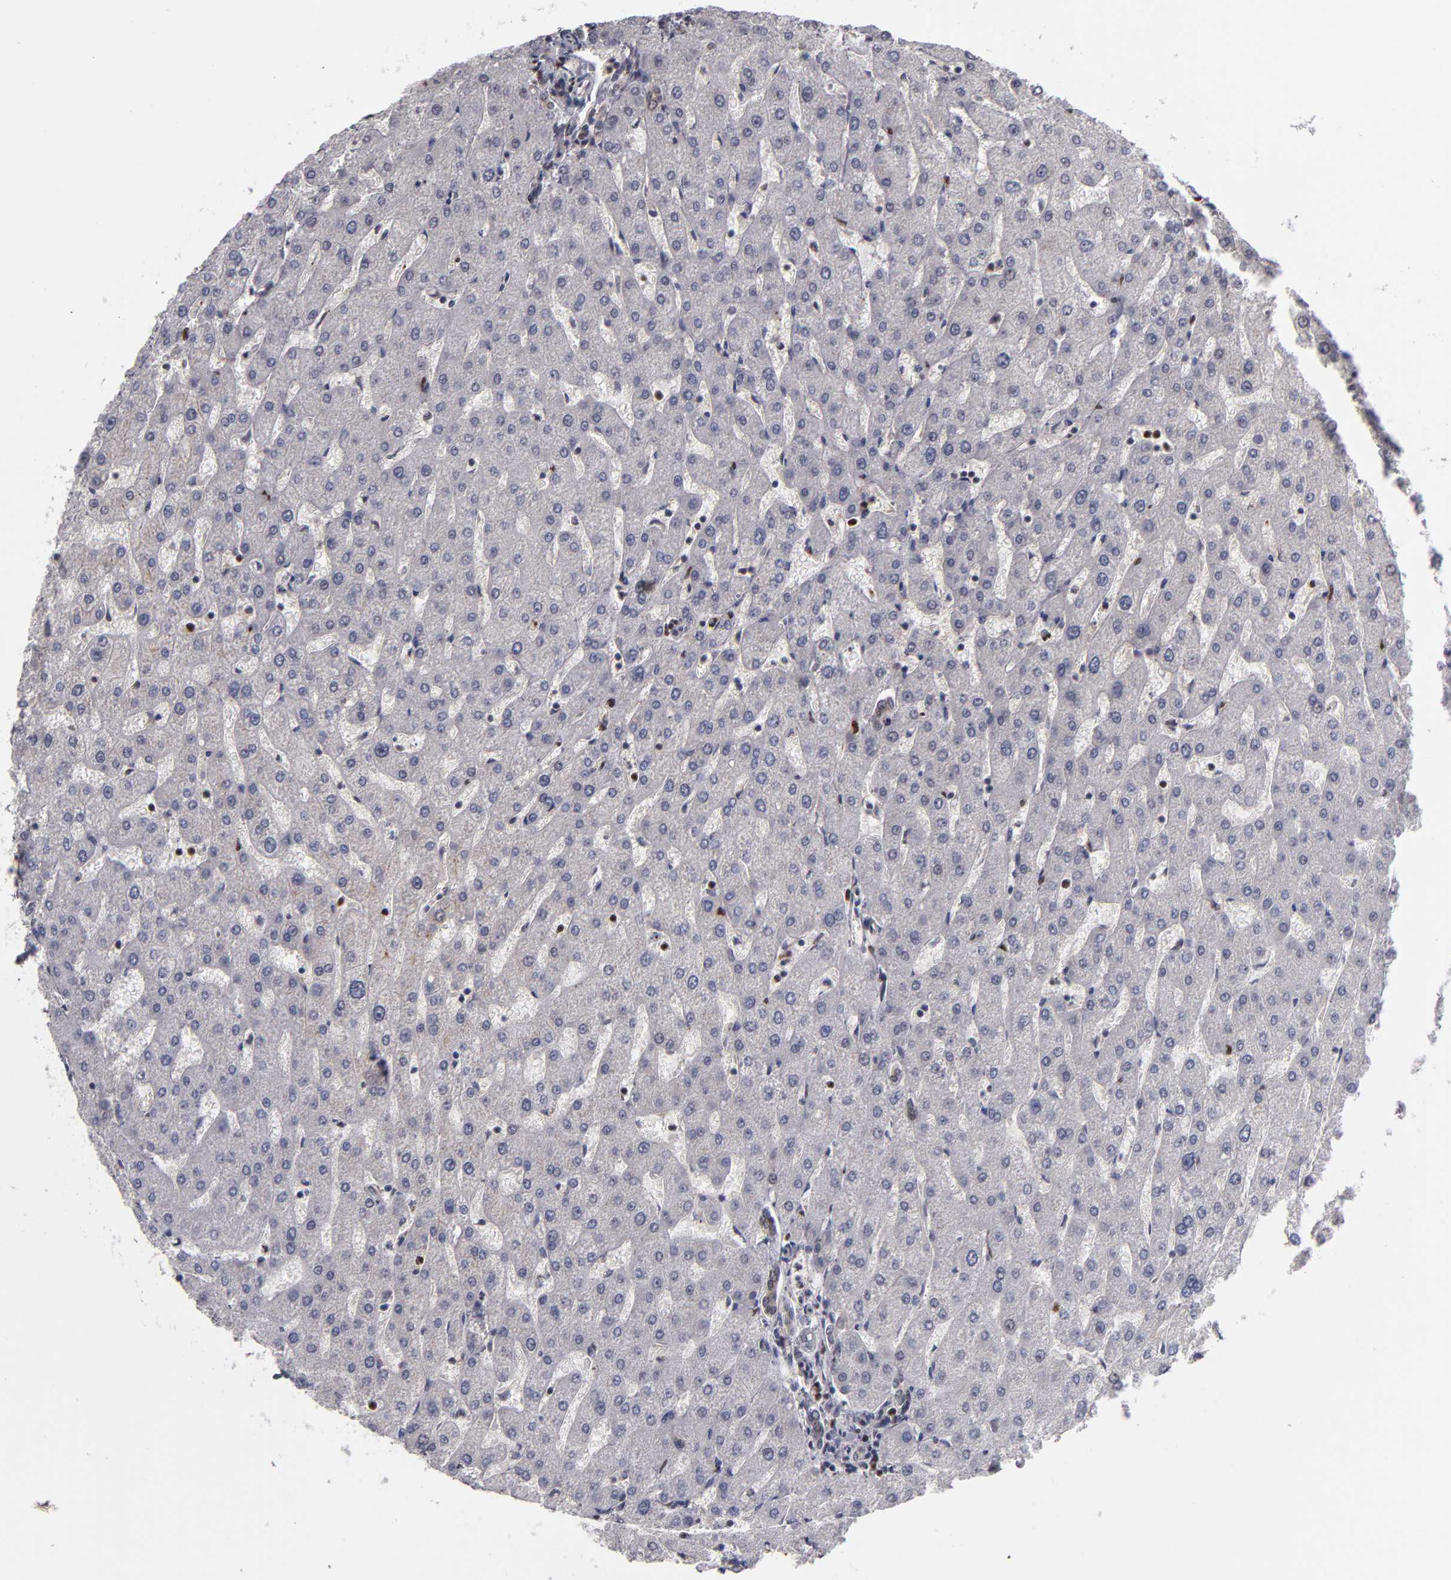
{"staining": {"intensity": "negative", "quantity": "none", "location": "none"}, "tissue": "liver", "cell_type": "Cholangiocytes", "image_type": "normal", "snomed": [{"axis": "morphology", "description": "Normal tissue, NOS"}, {"axis": "topography", "description": "Liver"}], "caption": "Immunohistochemistry of unremarkable liver demonstrates no staining in cholangiocytes.", "gene": "KDM6A", "patient": {"sex": "male", "age": 67}}